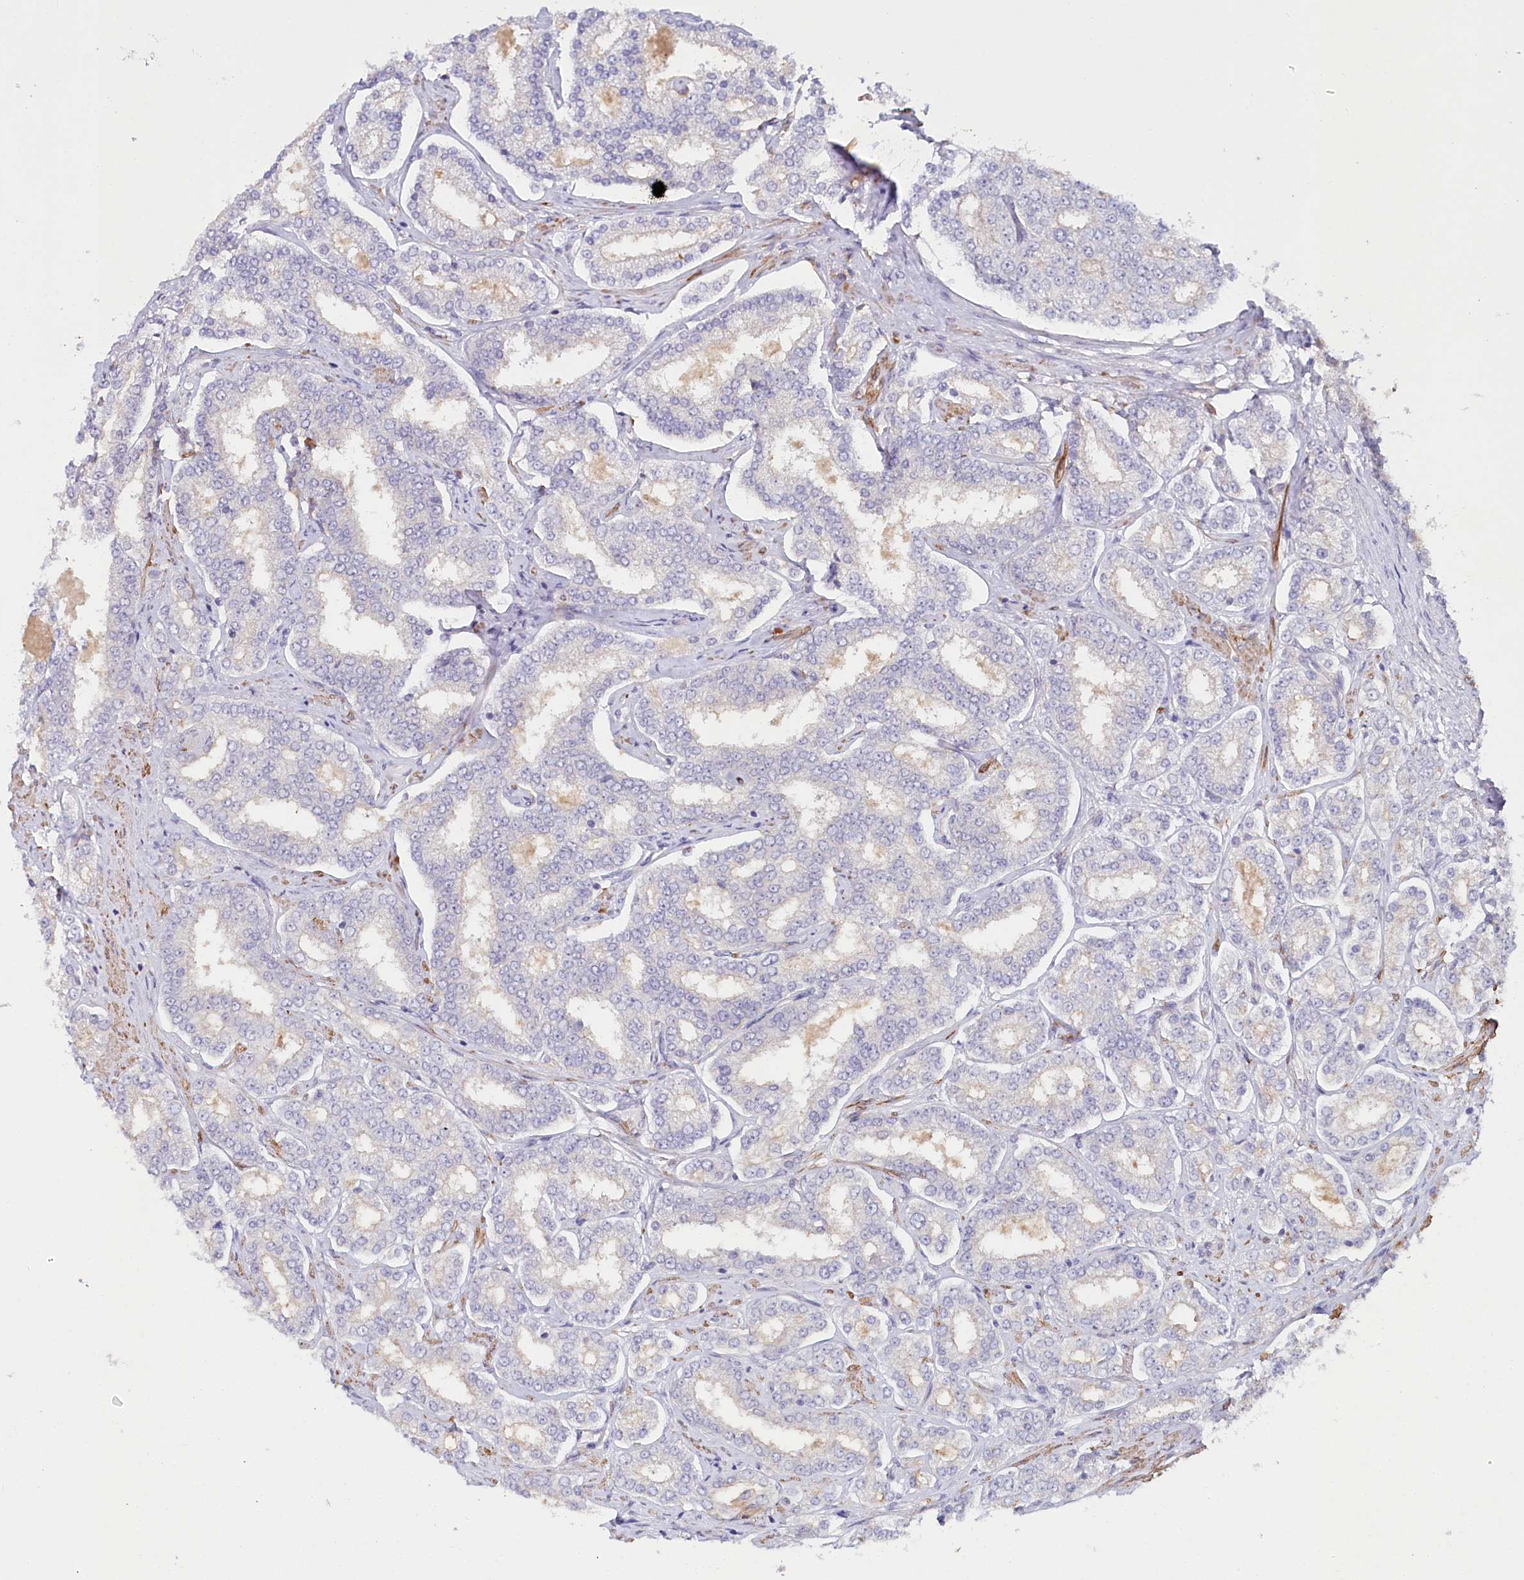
{"staining": {"intensity": "negative", "quantity": "none", "location": "none"}, "tissue": "prostate cancer", "cell_type": "Tumor cells", "image_type": "cancer", "snomed": [{"axis": "morphology", "description": "Normal tissue, NOS"}, {"axis": "morphology", "description": "Adenocarcinoma, High grade"}, {"axis": "topography", "description": "Prostate"}], "caption": "Tumor cells show no significant protein expression in prostate adenocarcinoma (high-grade). (Stains: DAB immunohistochemistry with hematoxylin counter stain, Microscopy: brightfield microscopy at high magnification).", "gene": "ALDH3B1", "patient": {"sex": "male", "age": 83}}